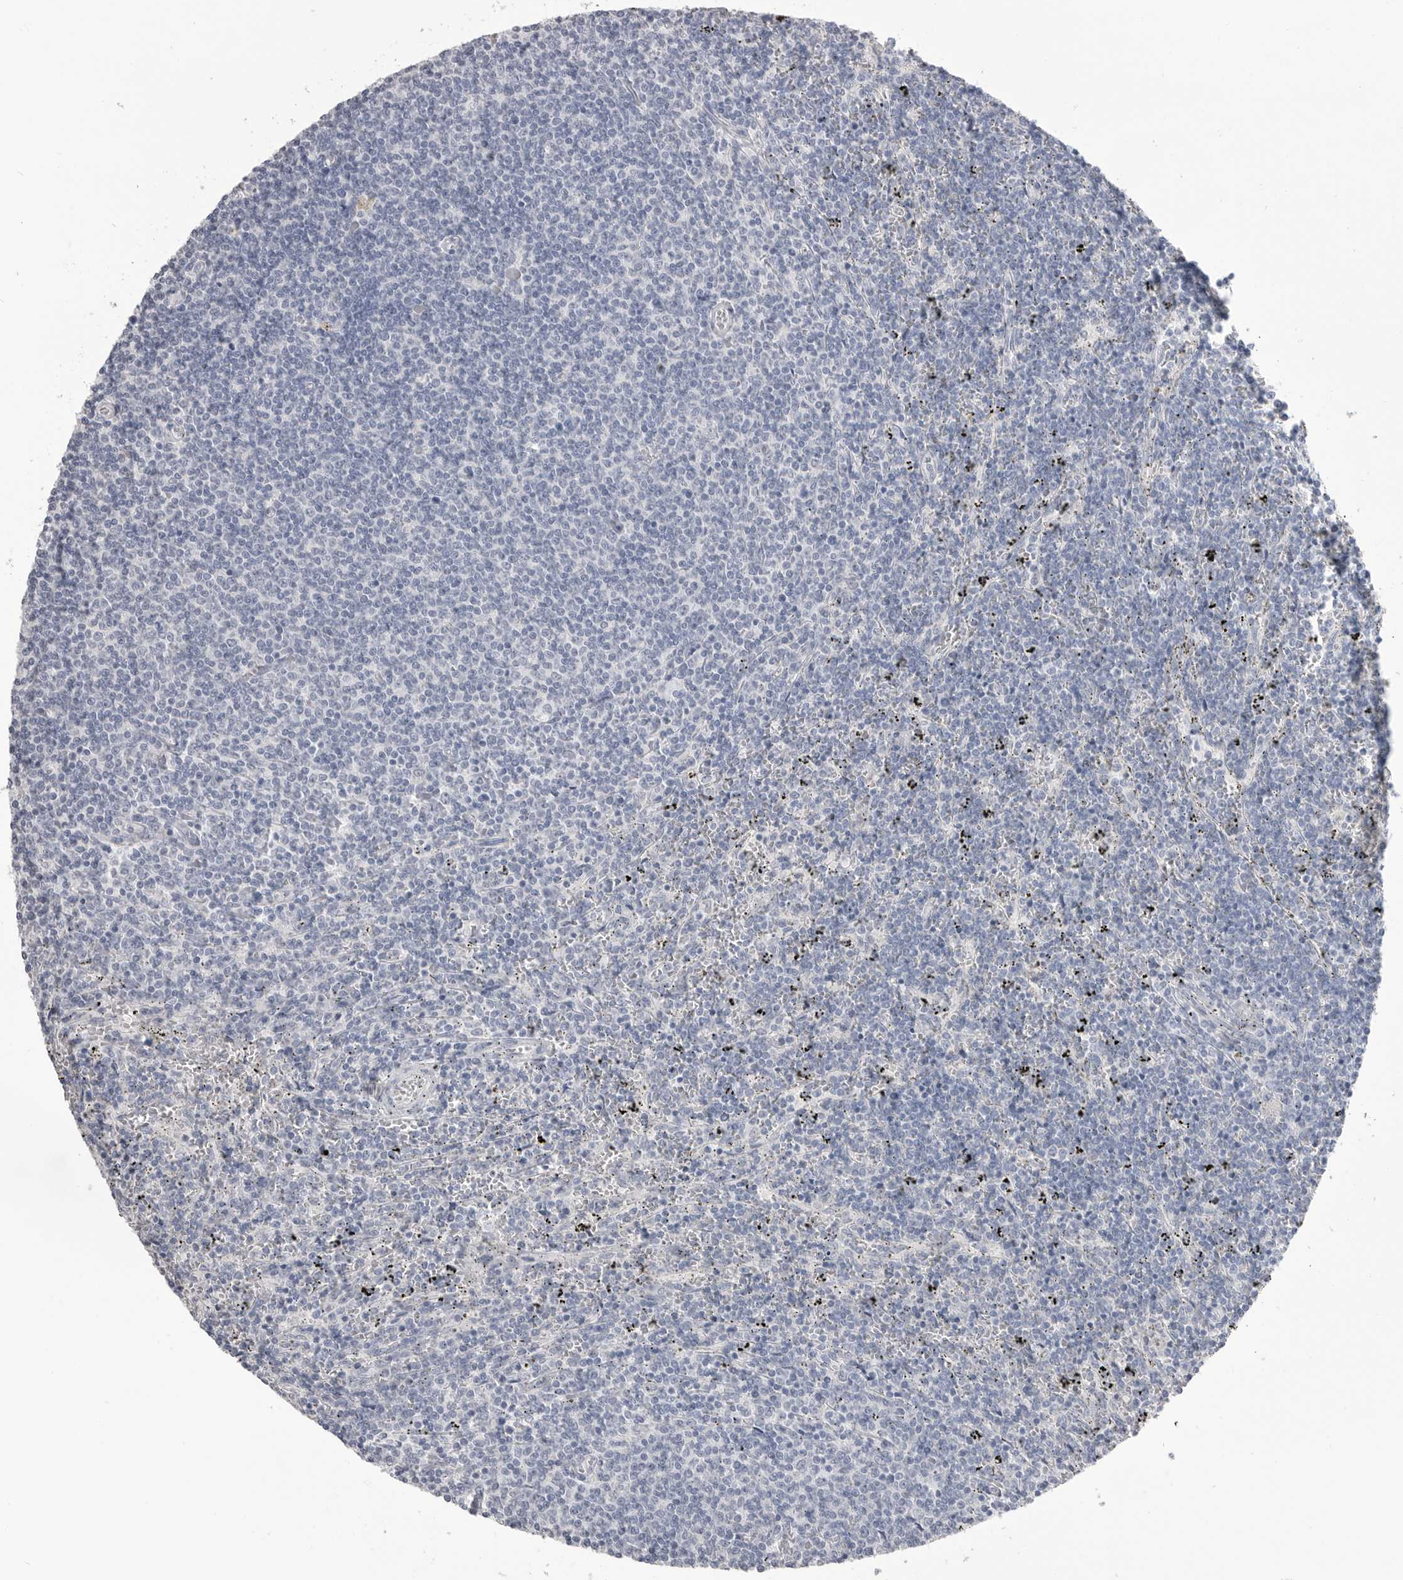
{"staining": {"intensity": "negative", "quantity": "none", "location": "none"}, "tissue": "lymphoma", "cell_type": "Tumor cells", "image_type": "cancer", "snomed": [{"axis": "morphology", "description": "Malignant lymphoma, non-Hodgkin's type, Low grade"}, {"axis": "topography", "description": "Spleen"}], "caption": "IHC of low-grade malignant lymphoma, non-Hodgkin's type reveals no positivity in tumor cells. (Brightfield microscopy of DAB (3,3'-diaminobenzidine) immunohistochemistry at high magnification).", "gene": "CPB1", "patient": {"sex": "female", "age": 50}}